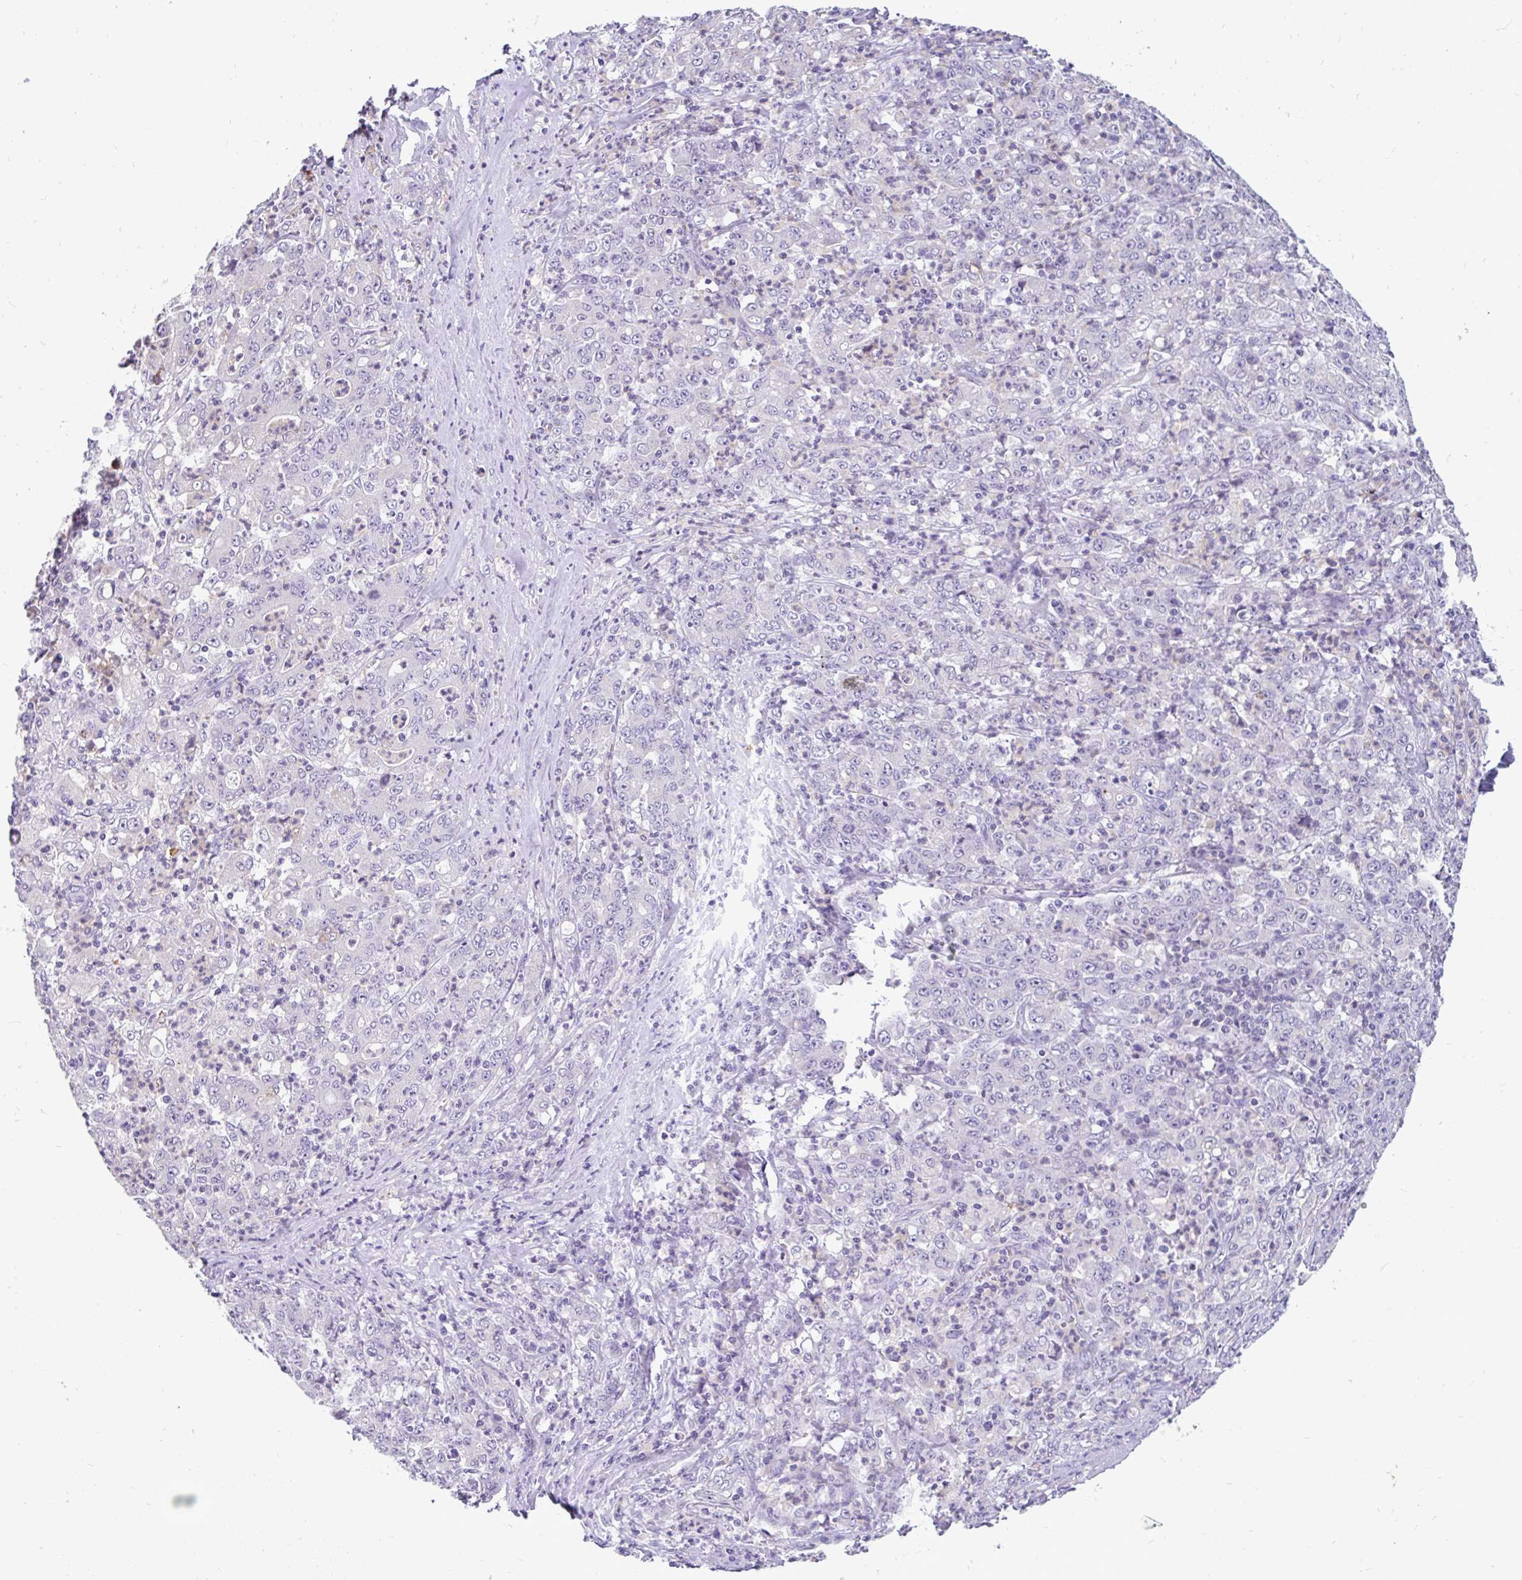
{"staining": {"intensity": "negative", "quantity": "none", "location": "none"}, "tissue": "stomach cancer", "cell_type": "Tumor cells", "image_type": "cancer", "snomed": [{"axis": "morphology", "description": "Adenocarcinoma, NOS"}, {"axis": "topography", "description": "Stomach, lower"}], "caption": "Stomach adenocarcinoma was stained to show a protein in brown. There is no significant positivity in tumor cells. (Stains: DAB immunohistochemistry with hematoxylin counter stain, Microscopy: brightfield microscopy at high magnification).", "gene": "INTS5", "patient": {"sex": "female", "age": 71}}